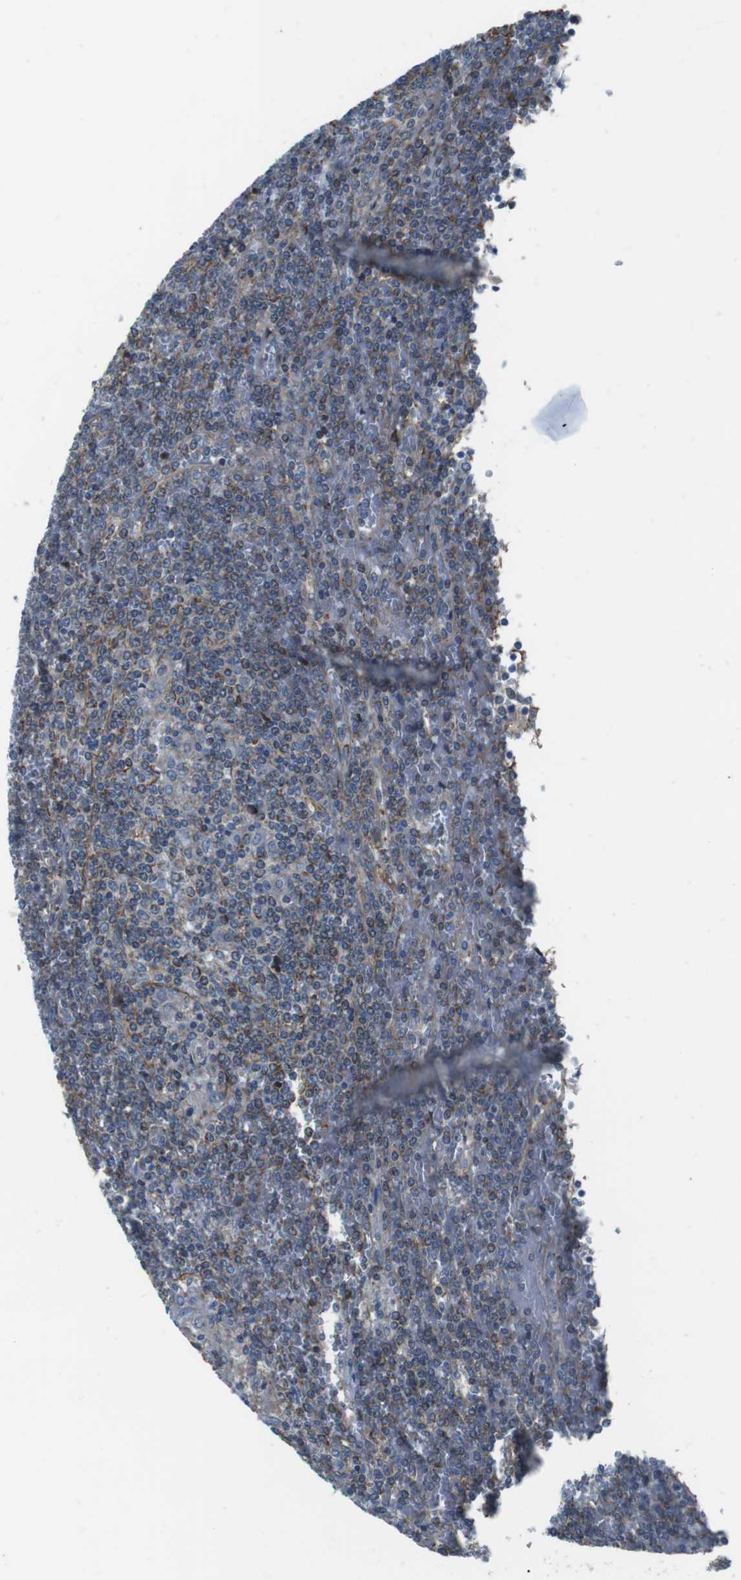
{"staining": {"intensity": "weak", "quantity": "25%-75%", "location": "cytoplasmic/membranous"}, "tissue": "lymphoma", "cell_type": "Tumor cells", "image_type": "cancer", "snomed": [{"axis": "morphology", "description": "Malignant lymphoma, non-Hodgkin's type, Low grade"}, {"axis": "topography", "description": "Spleen"}], "caption": "Protein staining of malignant lymphoma, non-Hodgkin's type (low-grade) tissue demonstrates weak cytoplasmic/membranous staining in about 25%-75% of tumor cells. (IHC, brightfield microscopy, high magnification).", "gene": "FAM174B", "patient": {"sex": "female", "age": 19}}